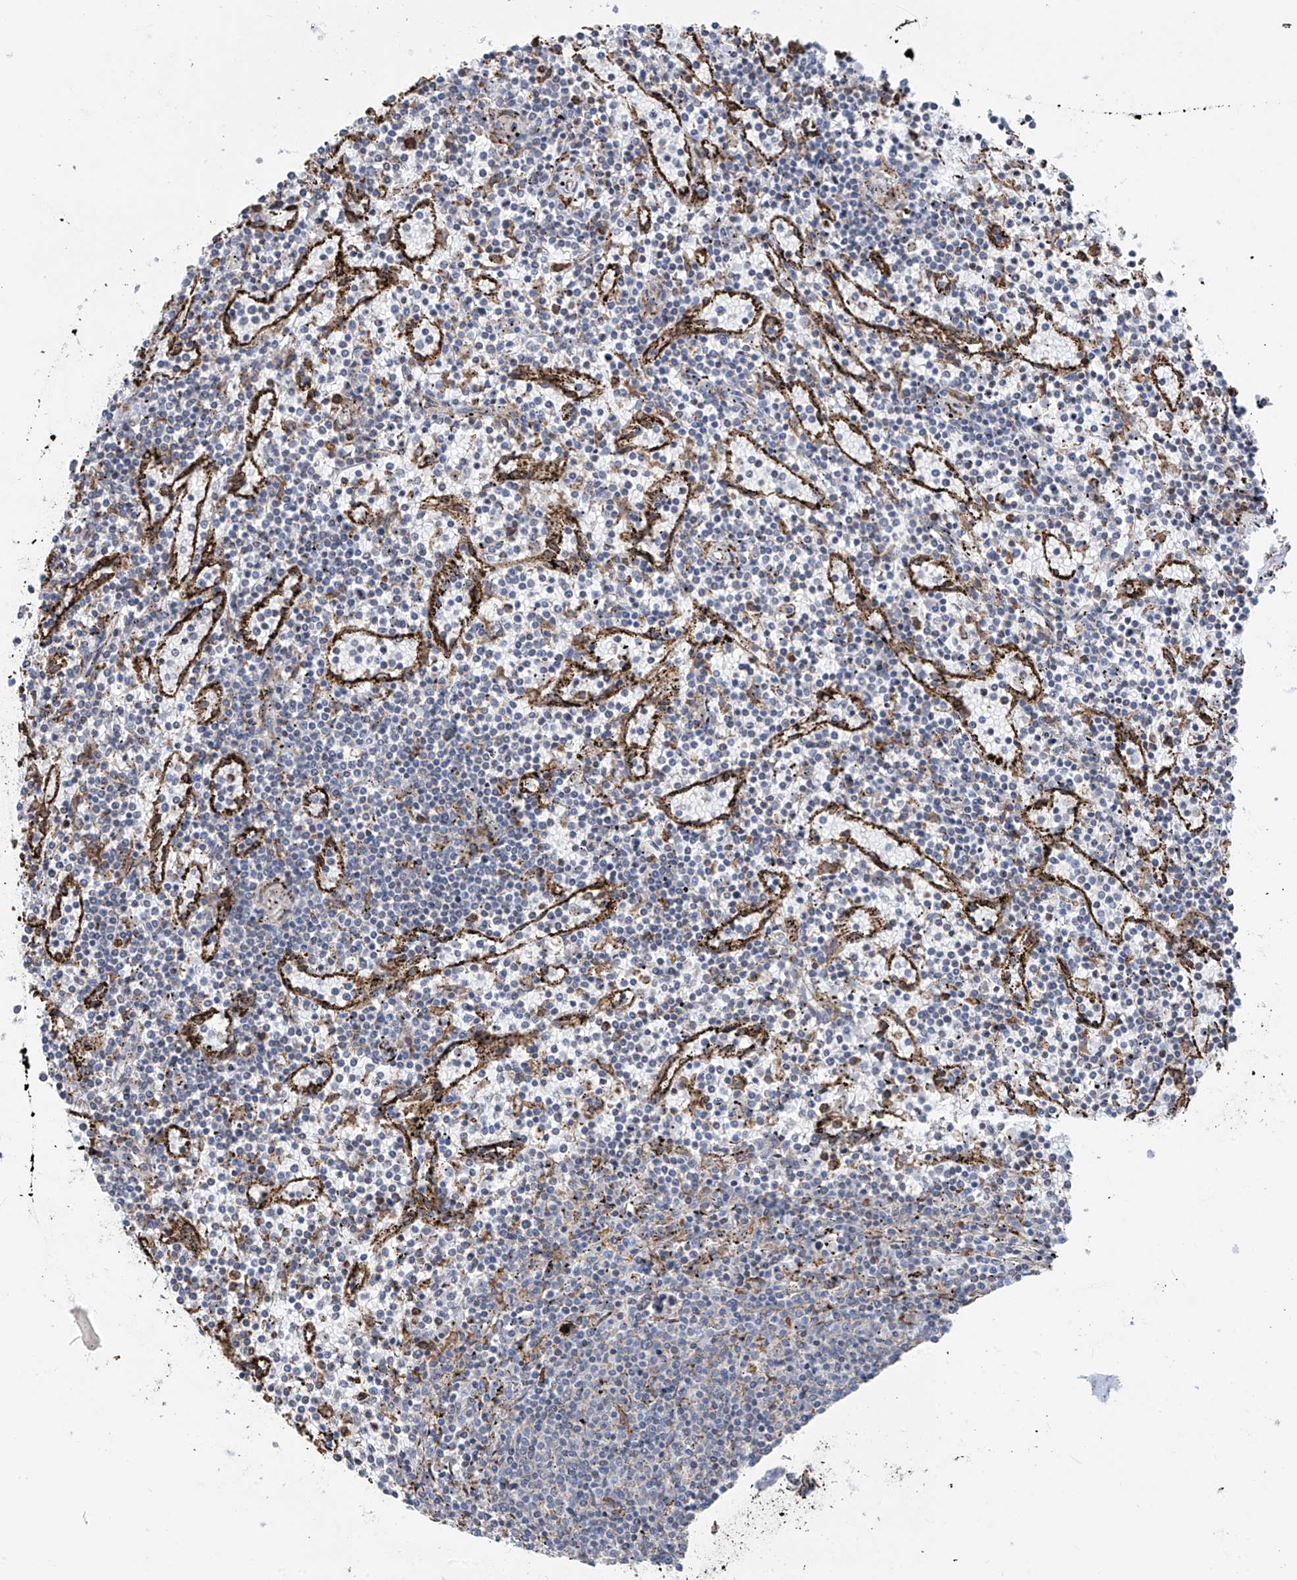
{"staining": {"intensity": "negative", "quantity": "none", "location": "none"}, "tissue": "lymphoma", "cell_type": "Tumor cells", "image_type": "cancer", "snomed": [{"axis": "morphology", "description": "Malignant lymphoma, non-Hodgkin's type, Low grade"}, {"axis": "topography", "description": "Spleen"}], "caption": "Immunohistochemistry micrograph of neoplastic tissue: human lymphoma stained with DAB displays no significant protein staining in tumor cells.", "gene": "ZNF354C", "patient": {"sex": "female", "age": 50}}